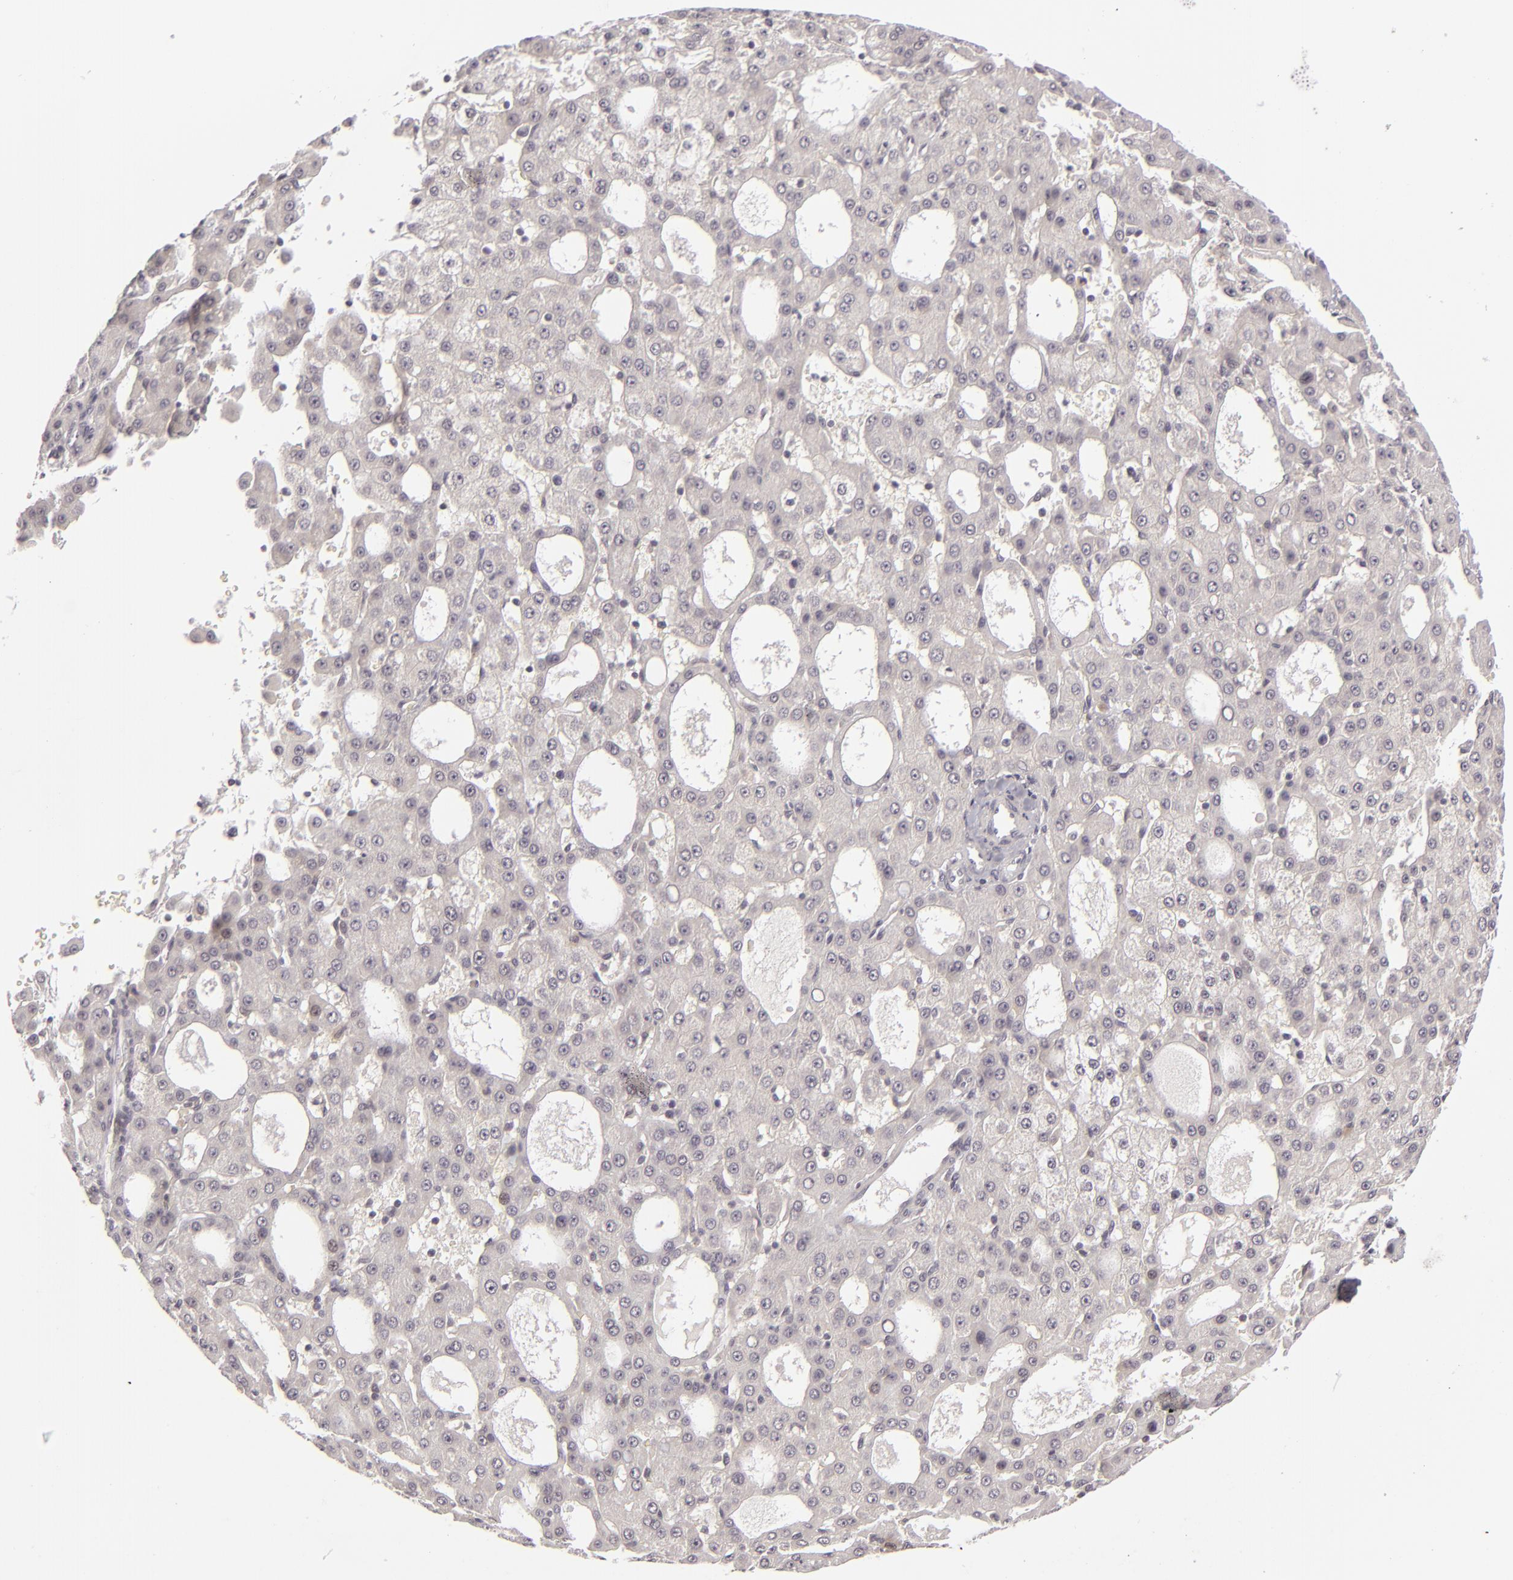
{"staining": {"intensity": "negative", "quantity": "none", "location": "none"}, "tissue": "liver cancer", "cell_type": "Tumor cells", "image_type": "cancer", "snomed": [{"axis": "morphology", "description": "Carcinoma, Hepatocellular, NOS"}, {"axis": "topography", "description": "Liver"}], "caption": "Tumor cells are negative for brown protein staining in liver cancer.", "gene": "DLG3", "patient": {"sex": "male", "age": 47}}